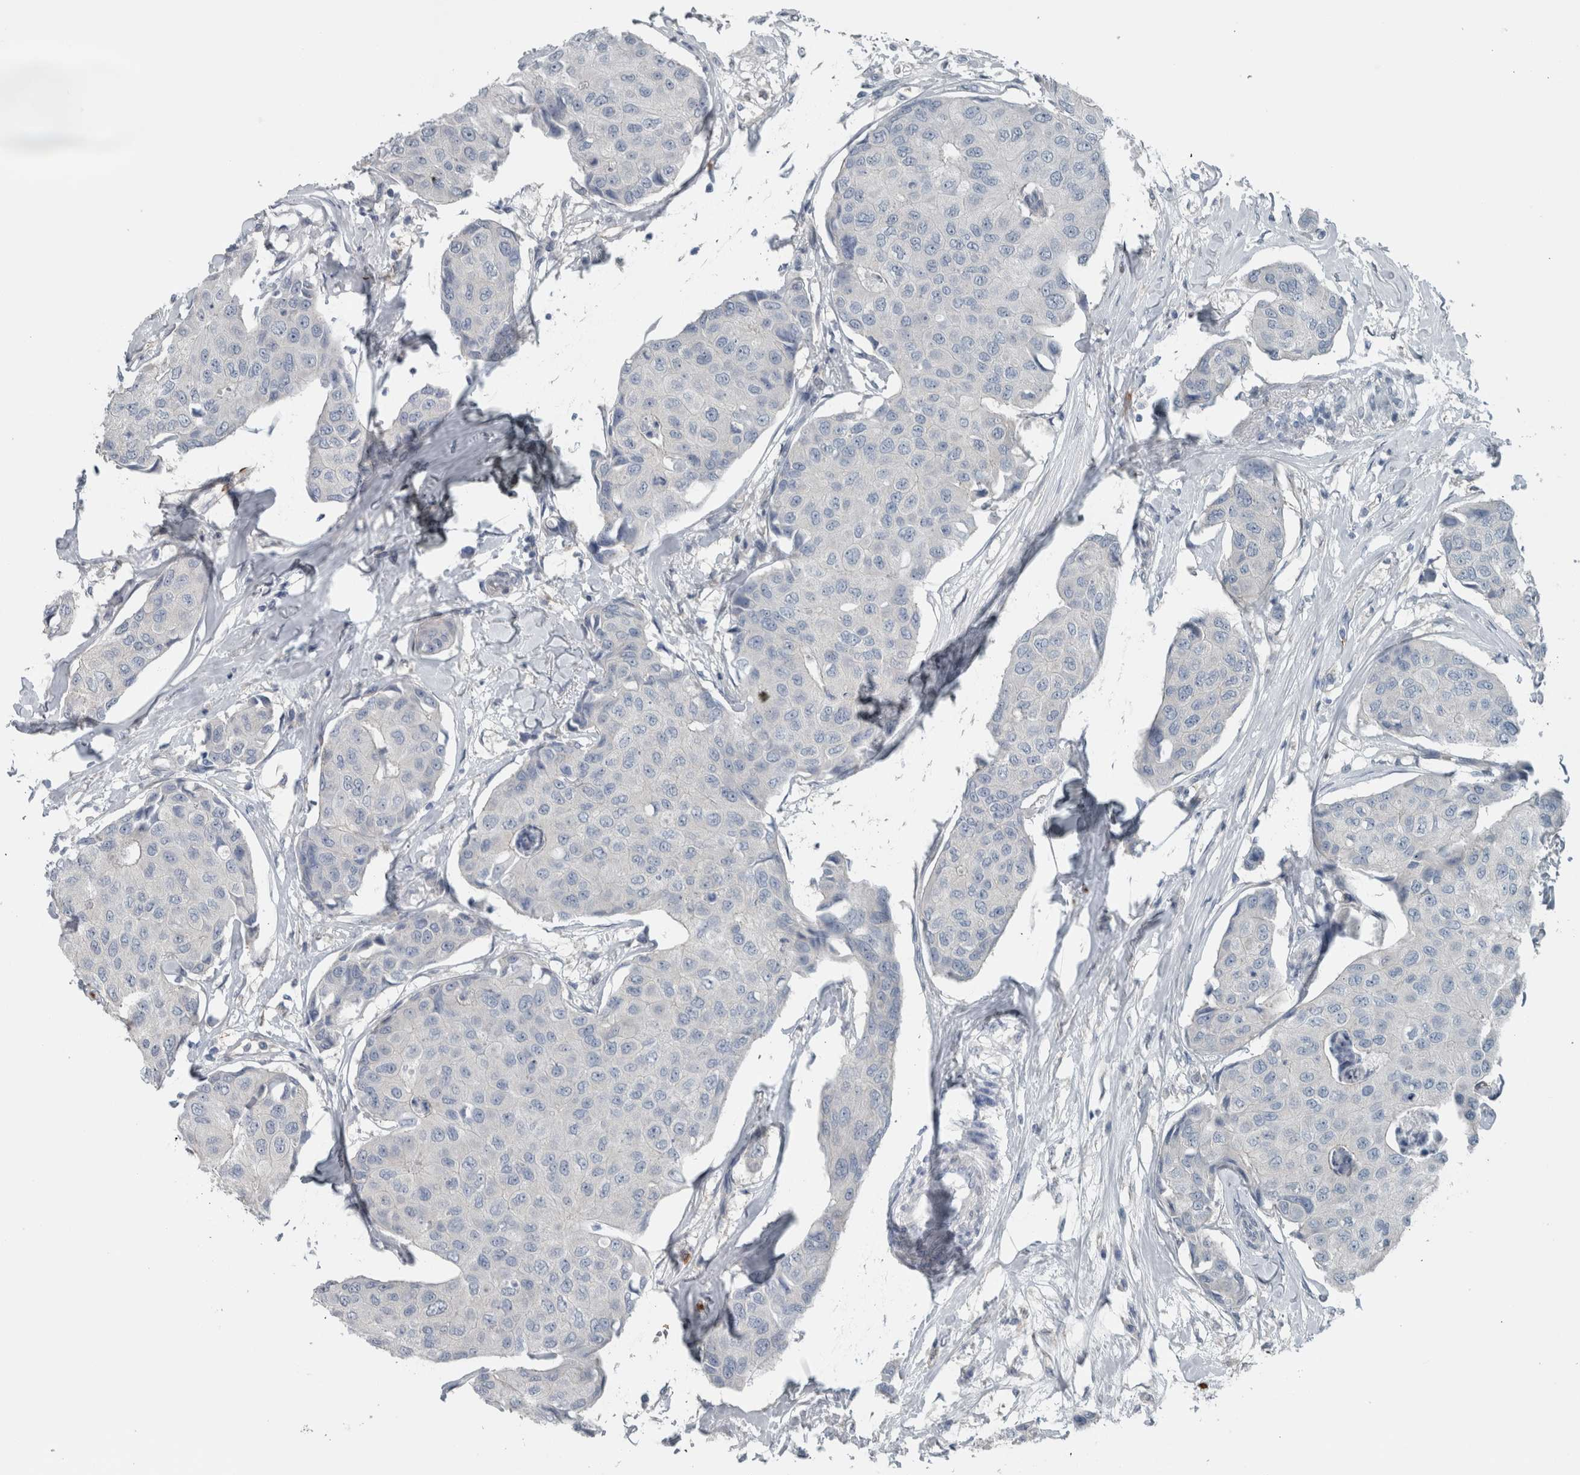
{"staining": {"intensity": "negative", "quantity": "none", "location": "none"}, "tissue": "breast cancer", "cell_type": "Tumor cells", "image_type": "cancer", "snomed": [{"axis": "morphology", "description": "Duct carcinoma"}, {"axis": "topography", "description": "Breast"}], "caption": "An immunohistochemistry micrograph of breast cancer (infiltrating ductal carcinoma) is shown. There is no staining in tumor cells of breast cancer (infiltrating ductal carcinoma).", "gene": "SH3GL2", "patient": {"sex": "female", "age": 80}}